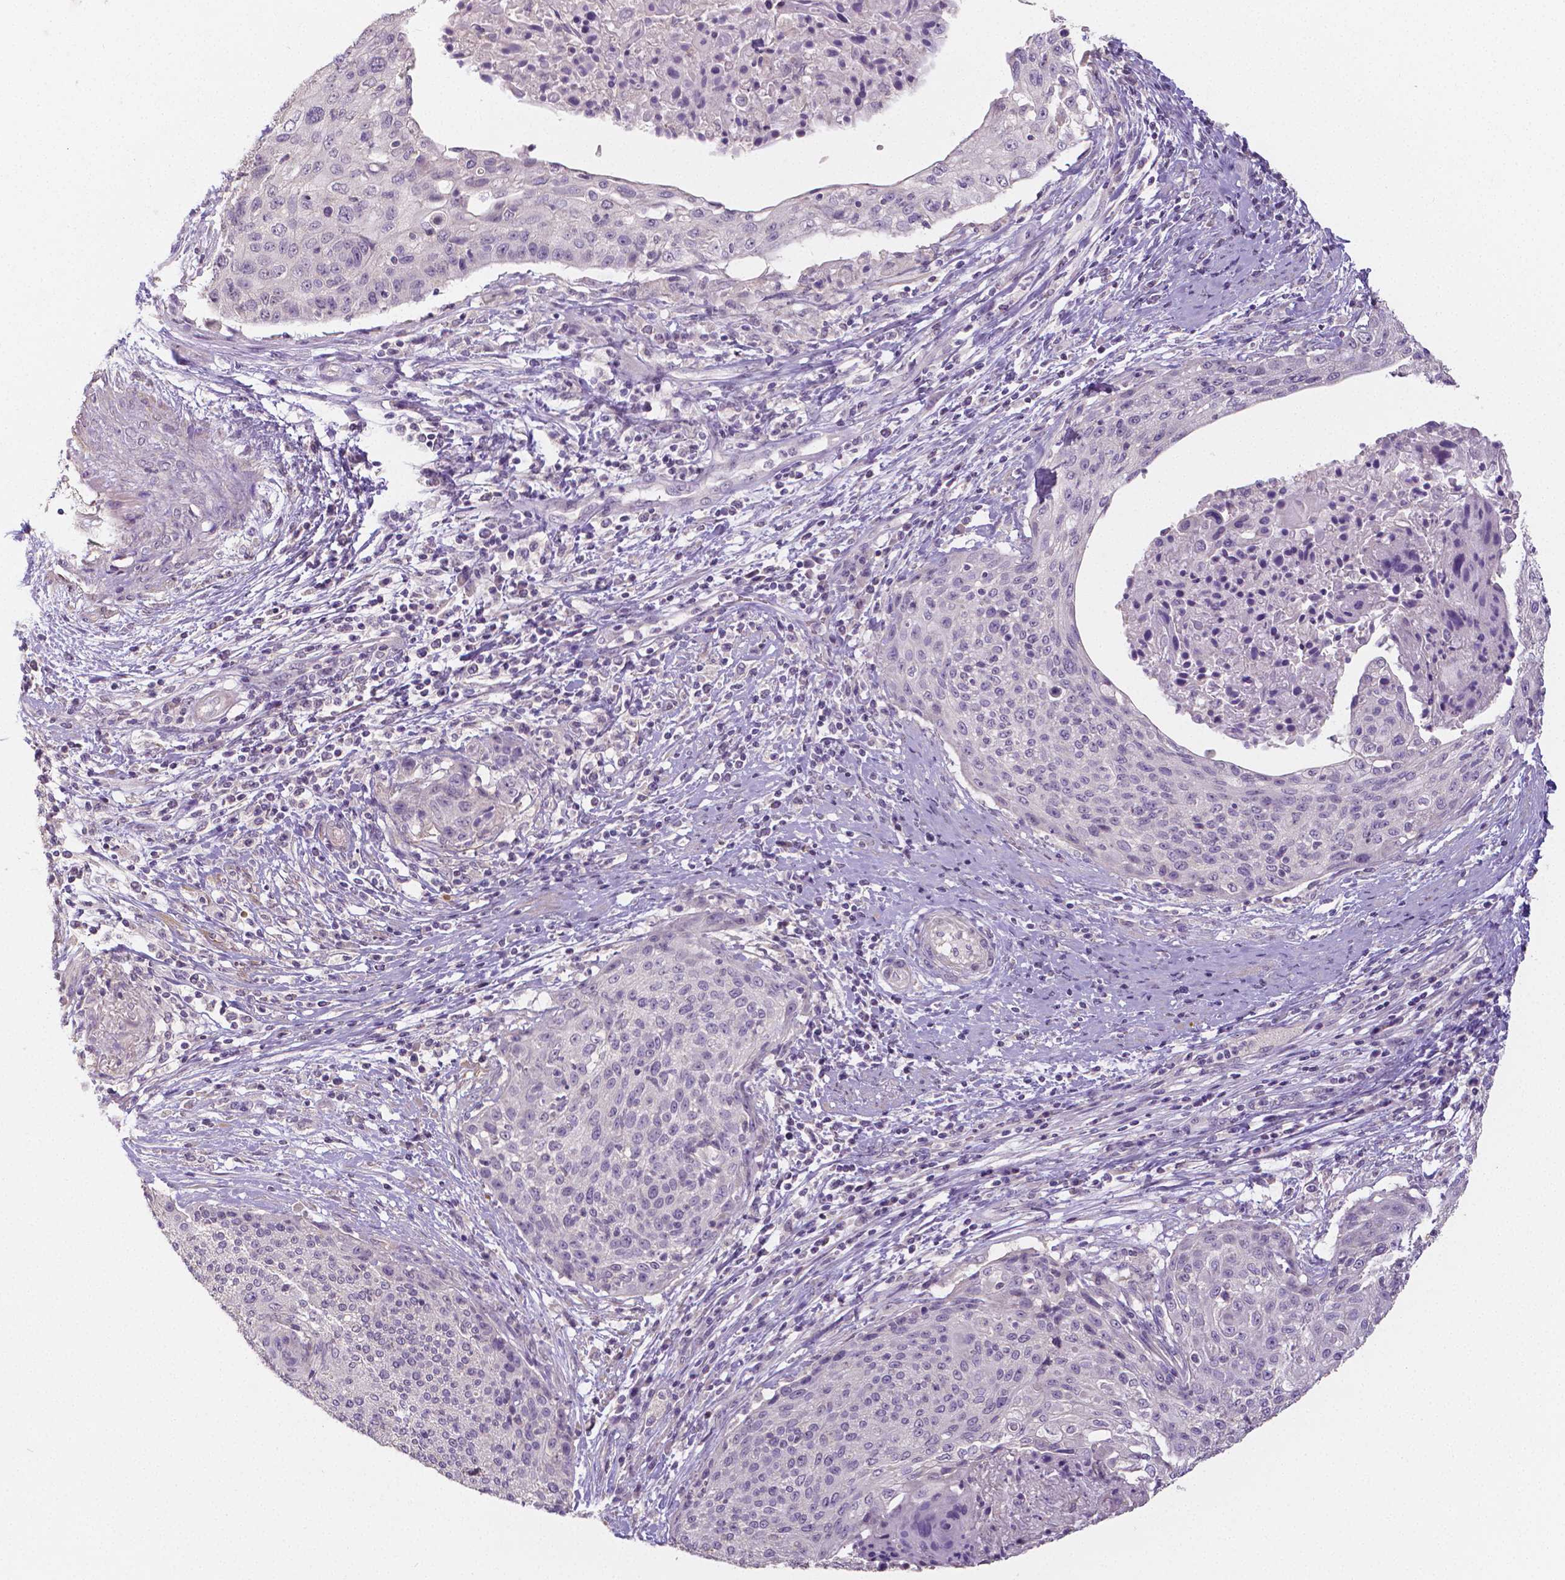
{"staining": {"intensity": "negative", "quantity": "none", "location": "none"}, "tissue": "cervical cancer", "cell_type": "Tumor cells", "image_type": "cancer", "snomed": [{"axis": "morphology", "description": "Squamous cell carcinoma, NOS"}, {"axis": "topography", "description": "Cervix"}], "caption": "High magnification brightfield microscopy of squamous cell carcinoma (cervical) stained with DAB (brown) and counterstained with hematoxylin (blue): tumor cells show no significant positivity.", "gene": "CRMP1", "patient": {"sex": "female", "age": 31}}